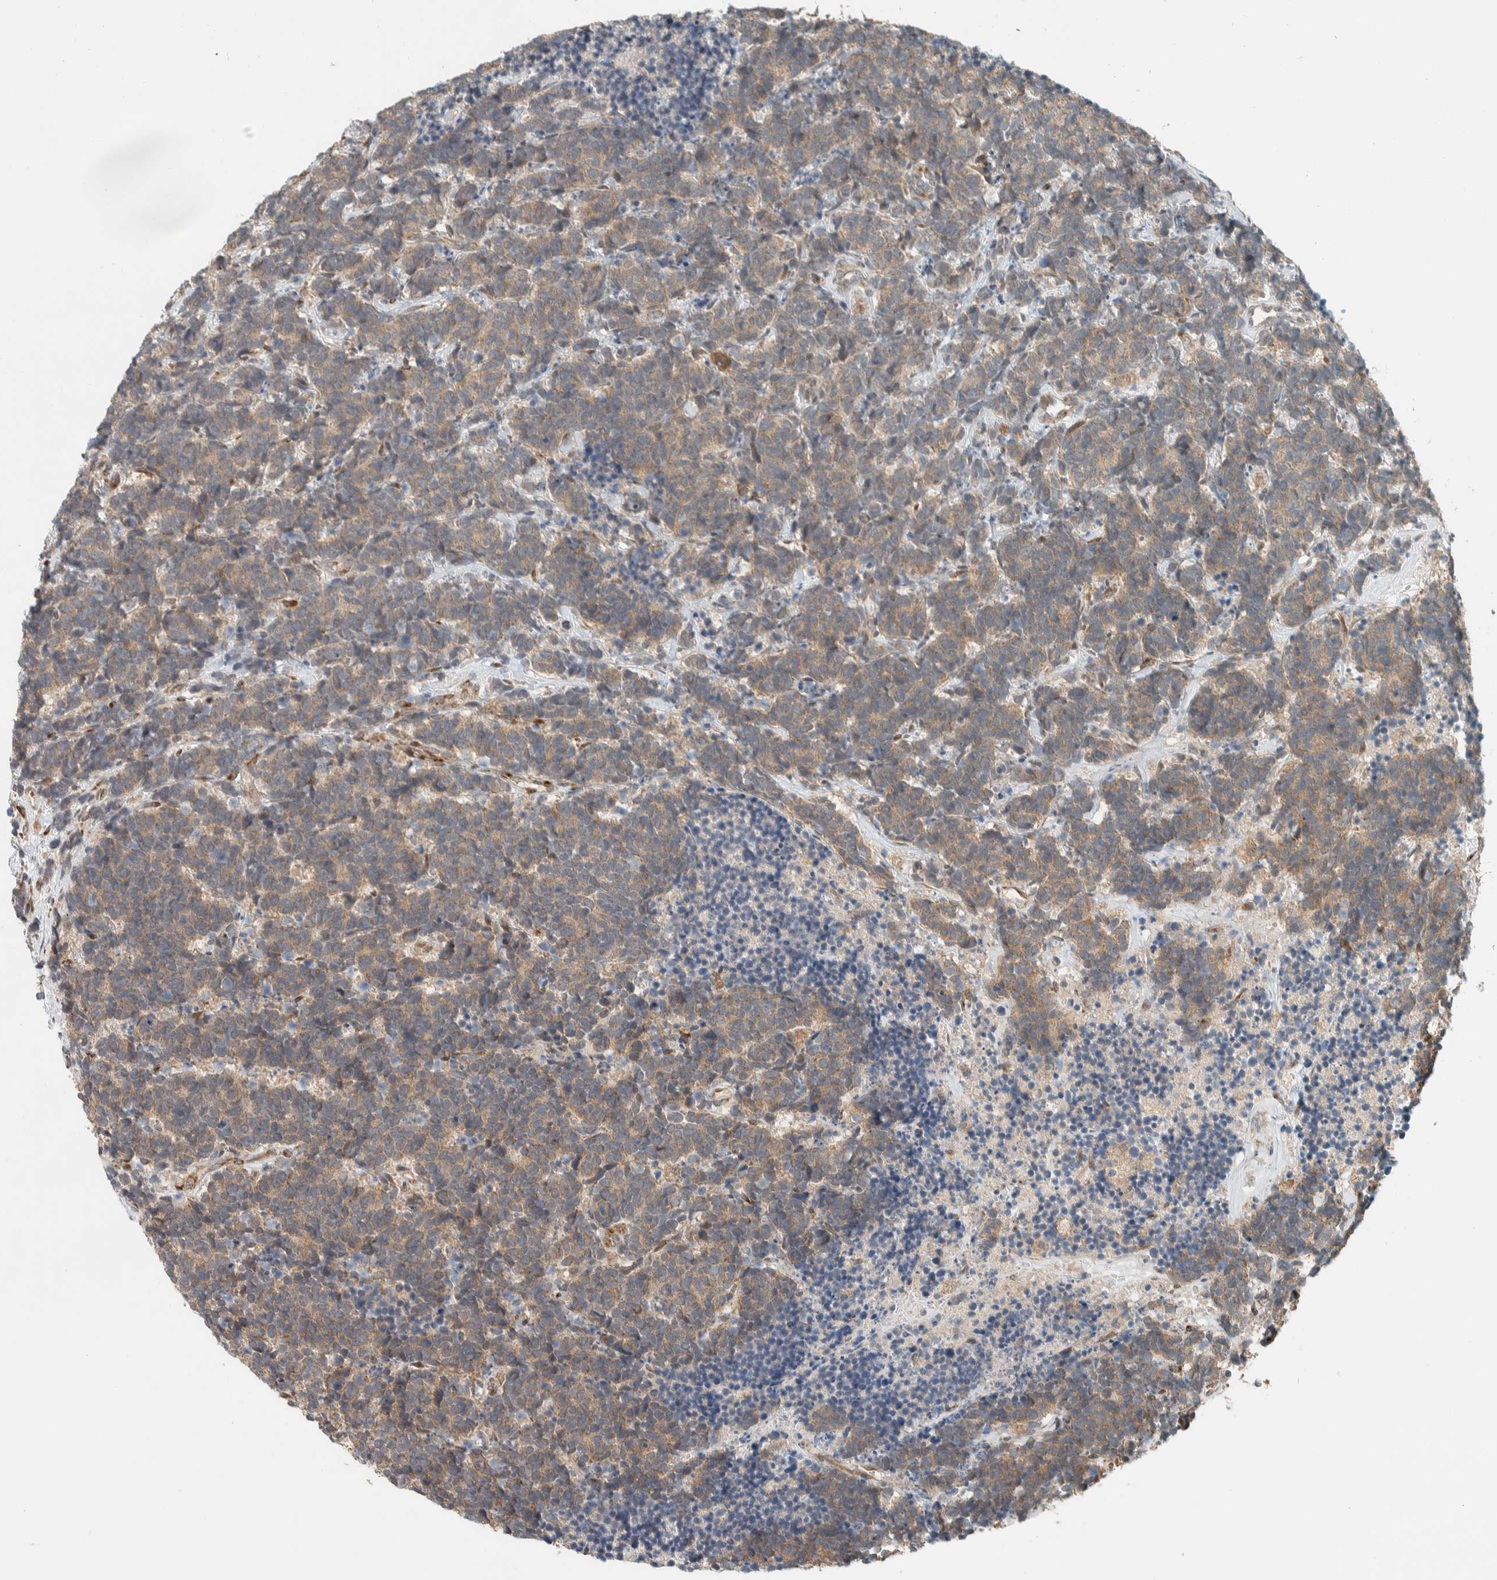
{"staining": {"intensity": "weak", "quantity": ">75%", "location": "cytoplasmic/membranous"}, "tissue": "carcinoid", "cell_type": "Tumor cells", "image_type": "cancer", "snomed": [{"axis": "morphology", "description": "Carcinoma, NOS"}, {"axis": "morphology", "description": "Carcinoid, malignant, NOS"}, {"axis": "topography", "description": "Urinary bladder"}], "caption": "Protein analysis of carcinoid tissue exhibits weak cytoplasmic/membranous expression in about >75% of tumor cells.", "gene": "CTBP2", "patient": {"sex": "male", "age": 57}}